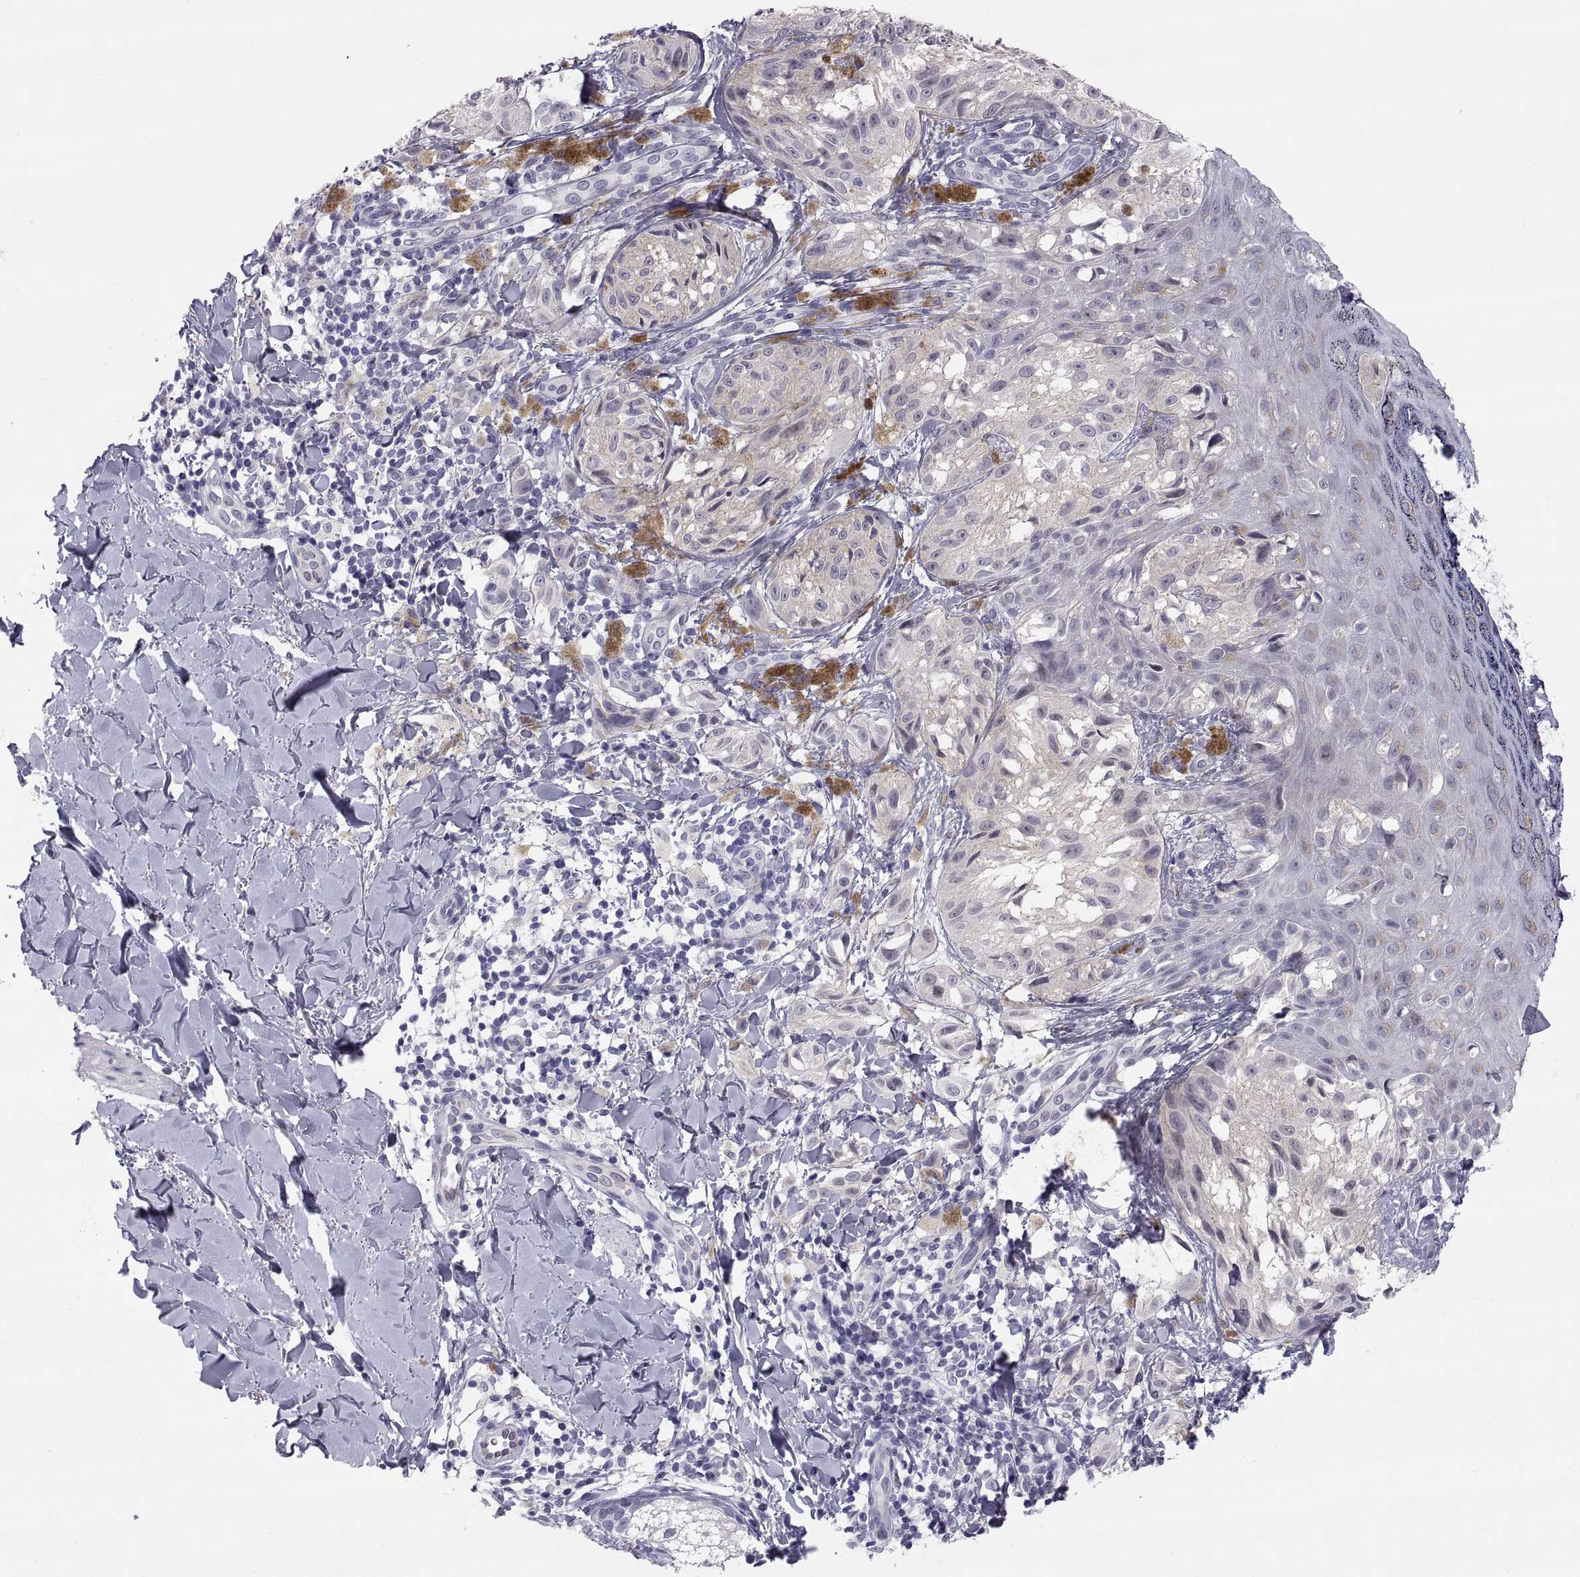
{"staining": {"intensity": "negative", "quantity": "none", "location": "none"}, "tissue": "melanoma", "cell_type": "Tumor cells", "image_type": "cancer", "snomed": [{"axis": "morphology", "description": "Malignant melanoma, NOS"}, {"axis": "topography", "description": "Skin"}], "caption": "Immunohistochemistry micrograph of malignant melanoma stained for a protein (brown), which demonstrates no expression in tumor cells.", "gene": "TEX13A", "patient": {"sex": "male", "age": 36}}